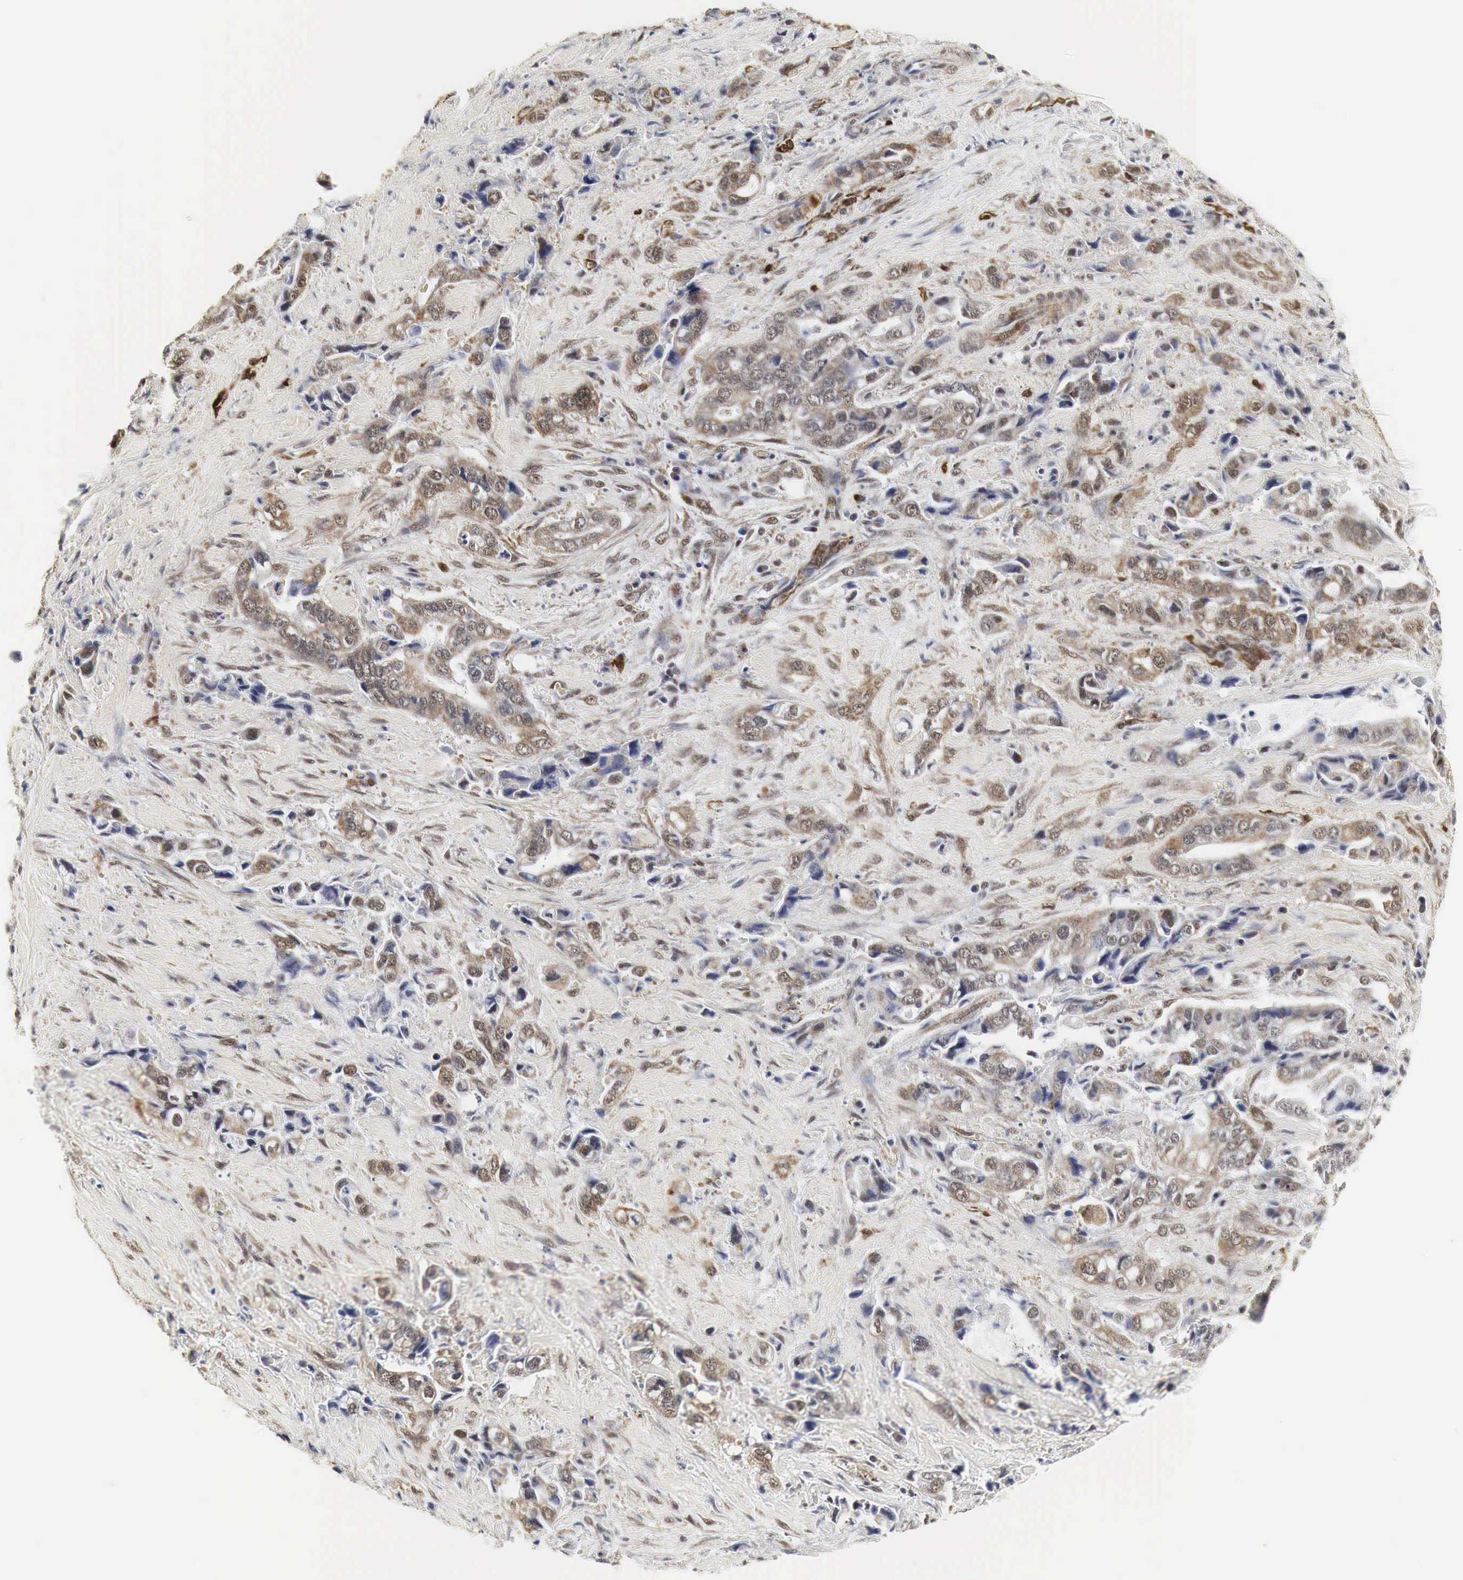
{"staining": {"intensity": "moderate", "quantity": "25%-75%", "location": "cytoplasmic/membranous"}, "tissue": "pancreatic cancer", "cell_type": "Tumor cells", "image_type": "cancer", "snomed": [{"axis": "morphology", "description": "Adenocarcinoma, NOS"}, {"axis": "topography", "description": "Pancreas"}], "caption": "Pancreatic adenocarcinoma stained with DAB IHC demonstrates medium levels of moderate cytoplasmic/membranous positivity in approximately 25%-75% of tumor cells.", "gene": "SPIN1", "patient": {"sex": "male", "age": 69}}